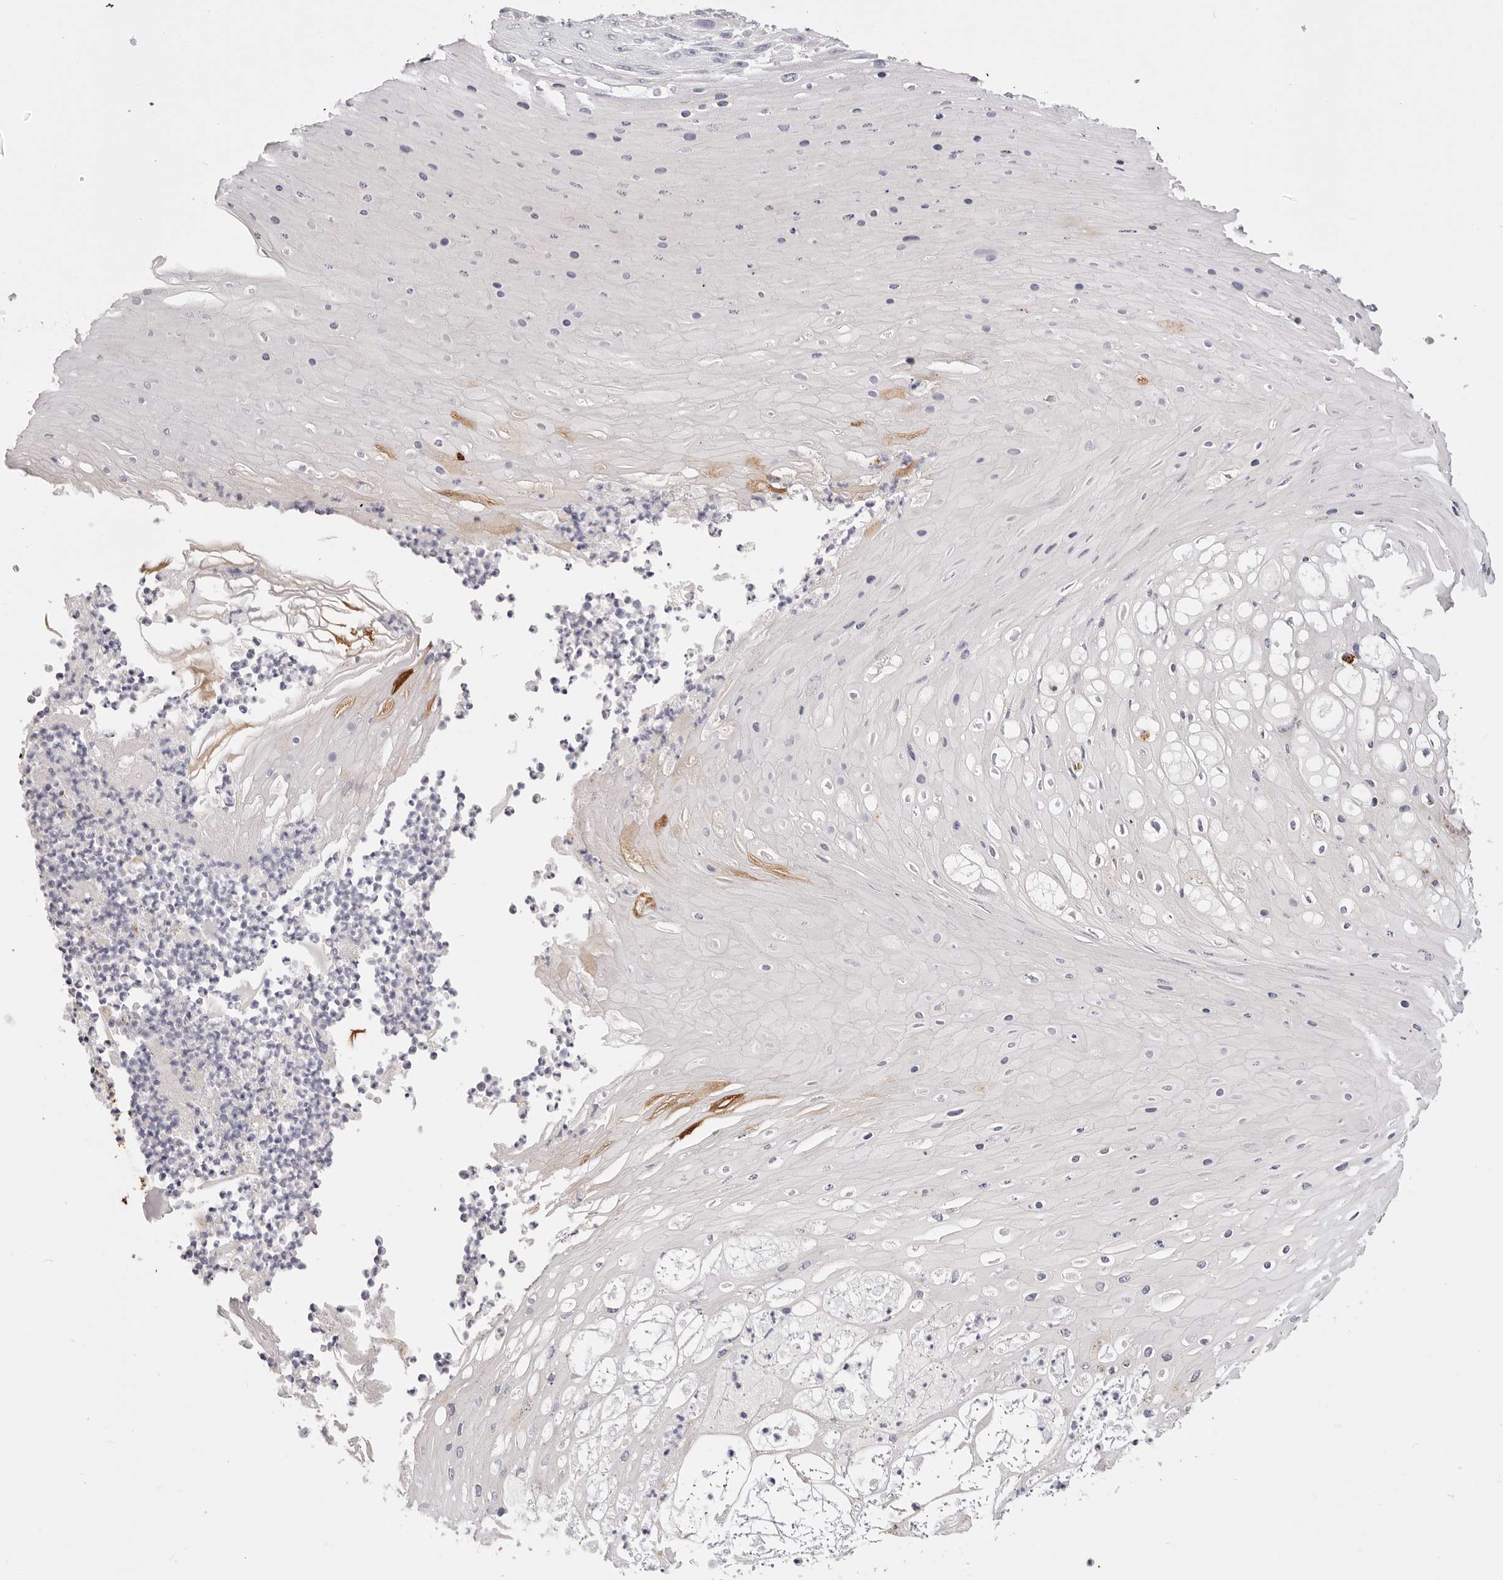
{"staining": {"intensity": "moderate", "quantity": "<25%", "location": "cytoplasmic/membranous"}, "tissue": "skin cancer", "cell_type": "Tumor cells", "image_type": "cancer", "snomed": [{"axis": "morphology", "description": "Squamous cell carcinoma, NOS"}, {"axis": "topography", "description": "Skin"}], "caption": "Brown immunohistochemical staining in squamous cell carcinoma (skin) displays moderate cytoplasmic/membranous positivity in approximately <25% of tumor cells.", "gene": "STKLD1", "patient": {"sex": "female", "age": 88}}